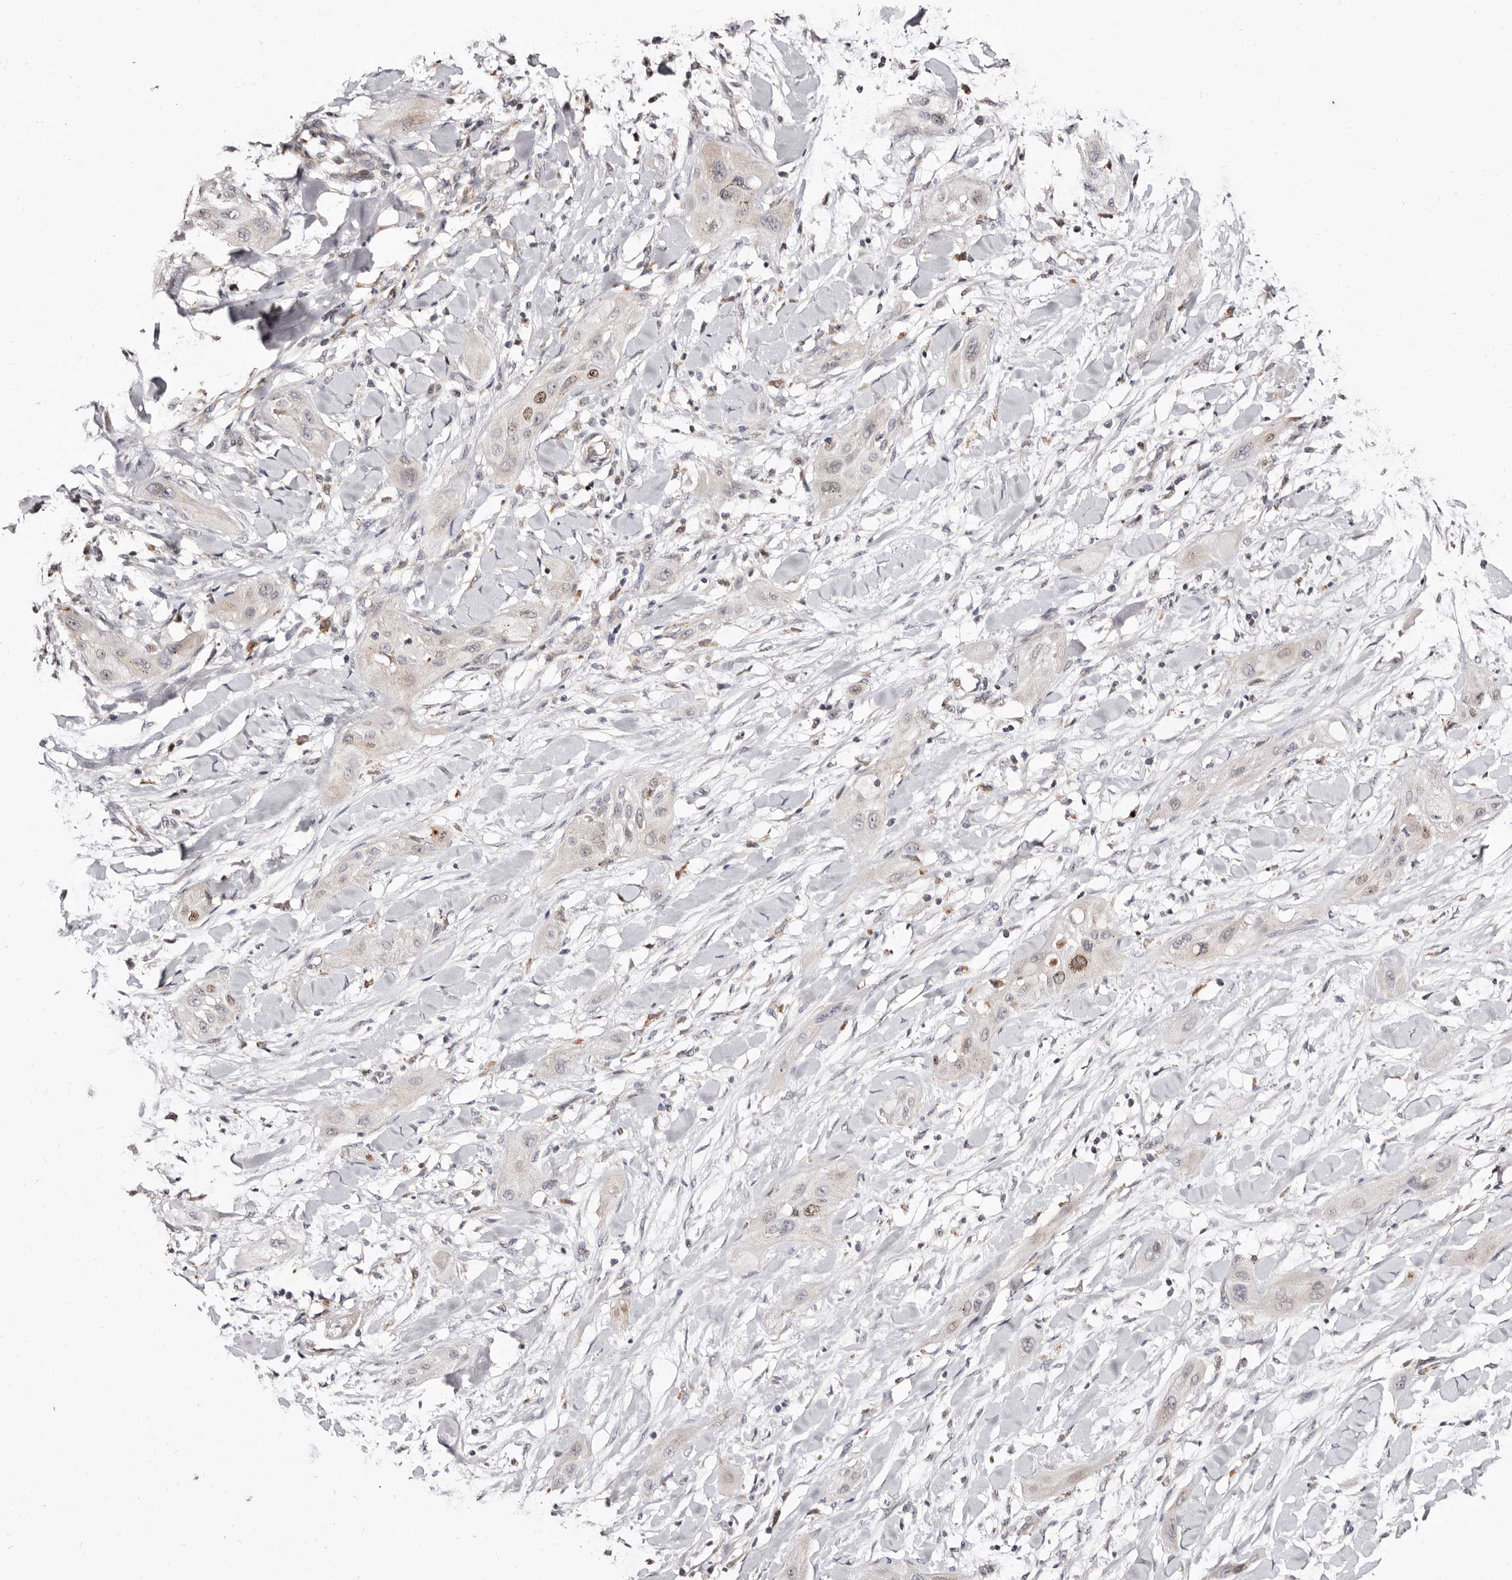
{"staining": {"intensity": "moderate", "quantity": "<25%", "location": "nuclear"}, "tissue": "lung cancer", "cell_type": "Tumor cells", "image_type": "cancer", "snomed": [{"axis": "morphology", "description": "Squamous cell carcinoma, NOS"}, {"axis": "topography", "description": "Lung"}], "caption": "Moderate nuclear positivity is appreciated in approximately <25% of tumor cells in lung squamous cell carcinoma. Using DAB (brown) and hematoxylin (blue) stains, captured at high magnification using brightfield microscopy.", "gene": "CDCA8", "patient": {"sex": "female", "age": 47}}